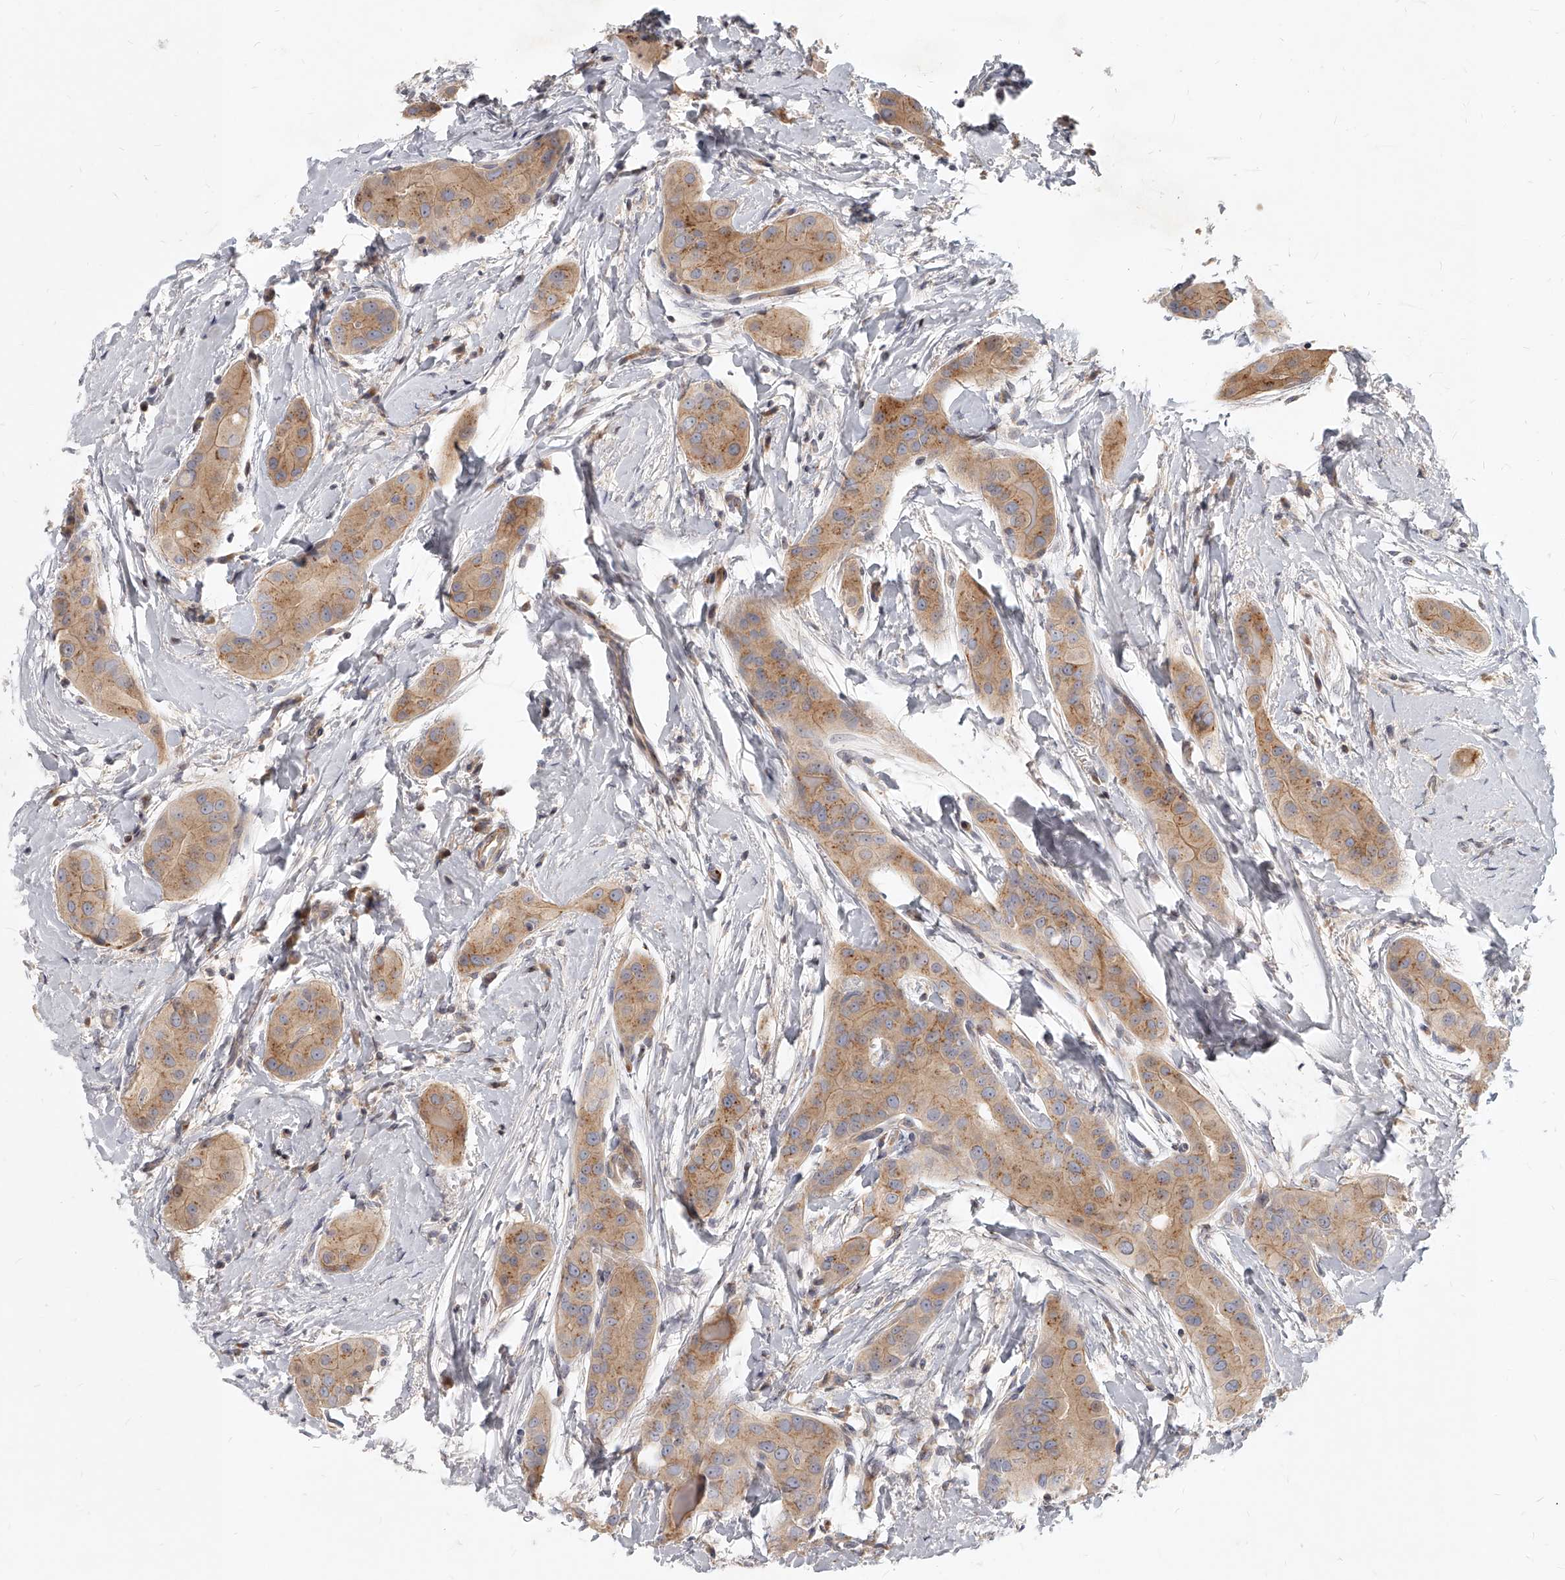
{"staining": {"intensity": "moderate", "quantity": ">75%", "location": "cytoplasmic/membranous"}, "tissue": "thyroid cancer", "cell_type": "Tumor cells", "image_type": "cancer", "snomed": [{"axis": "morphology", "description": "Papillary adenocarcinoma, NOS"}, {"axis": "topography", "description": "Thyroid gland"}], "caption": "Tumor cells show medium levels of moderate cytoplasmic/membranous expression in approximately >75% of cells in thyroid cancer.", "gene": "SLC37A1", "patient": {"sex": "male", "age": 33}}